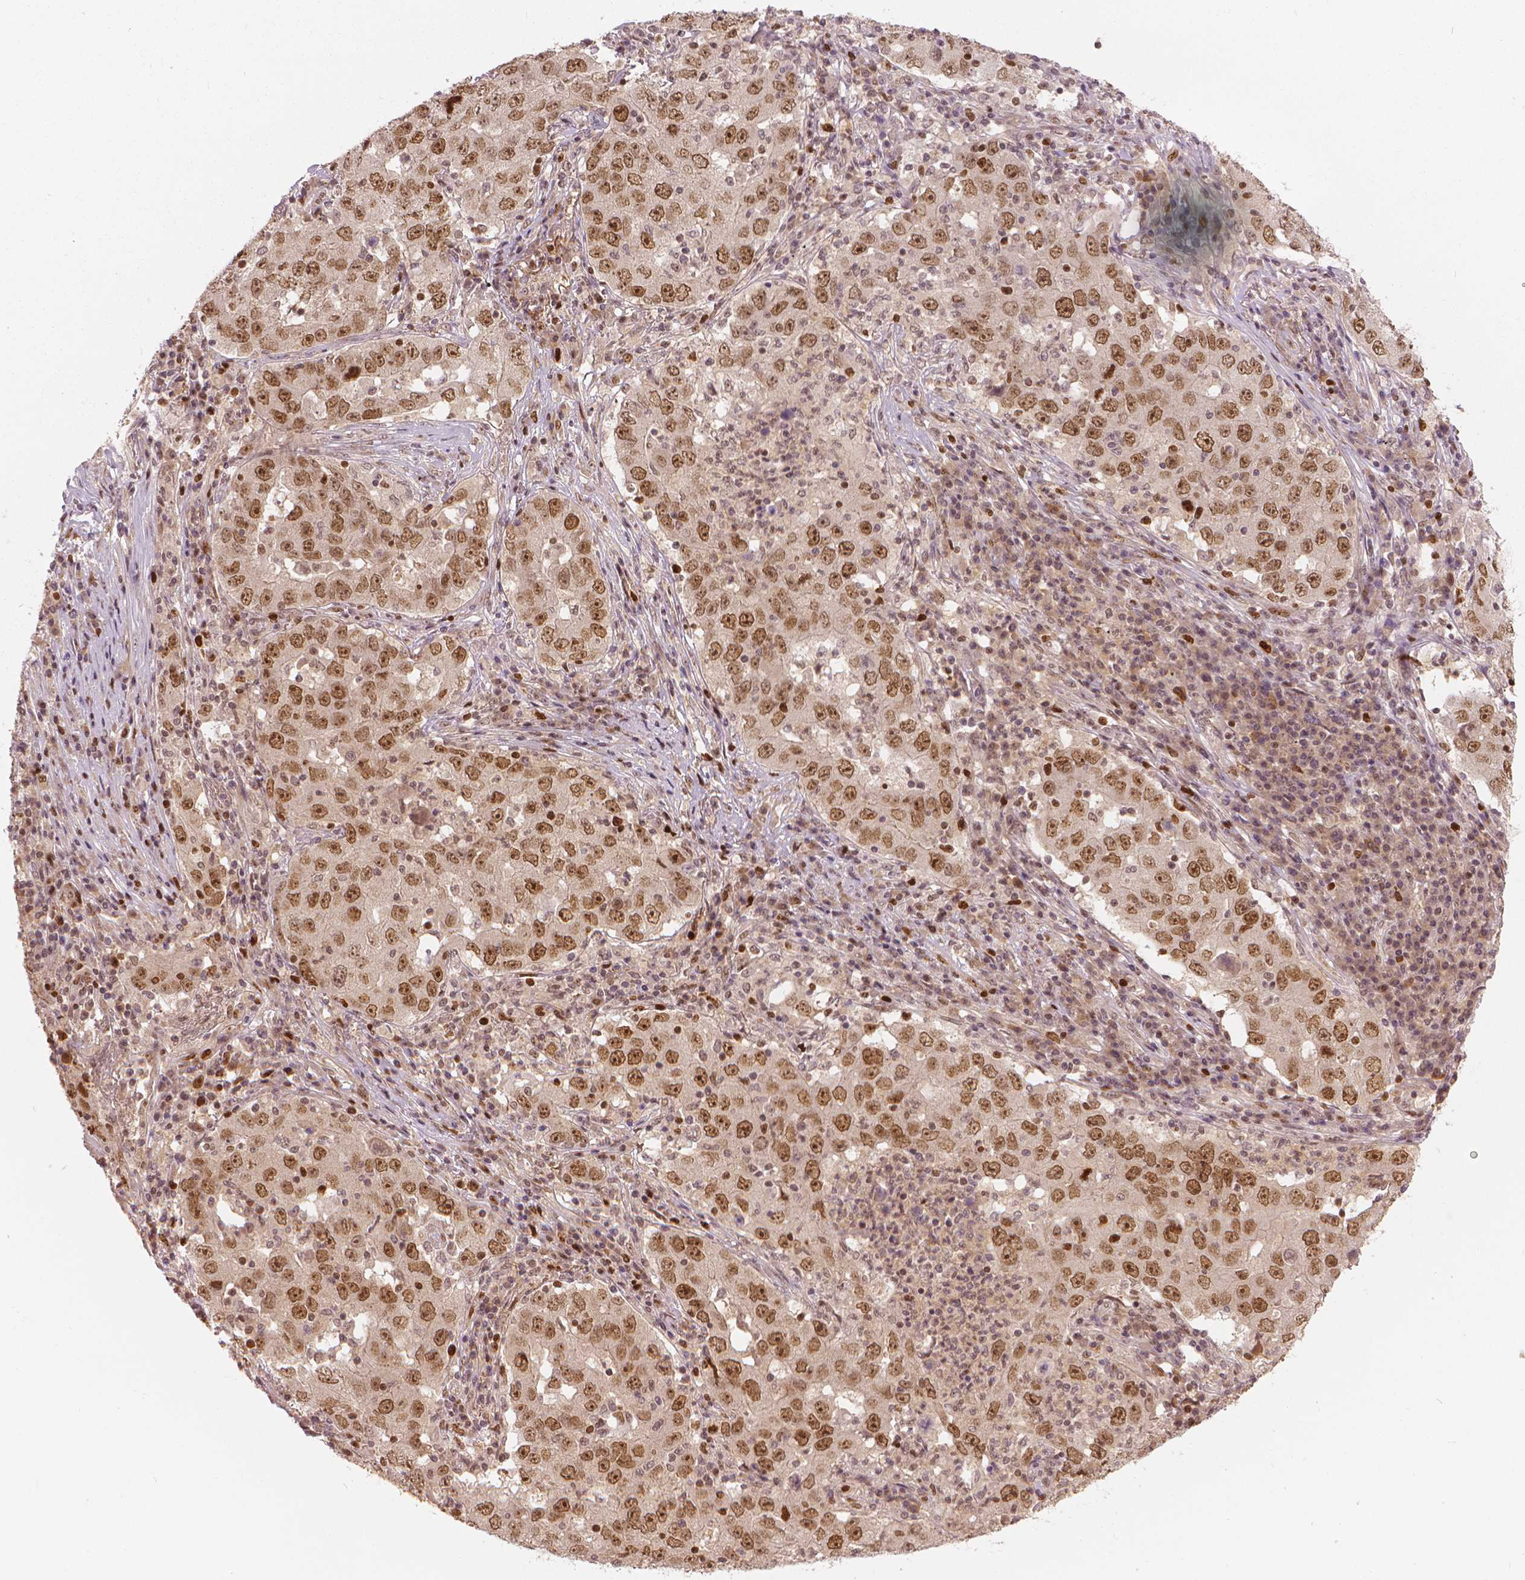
{"staining": {"intensity": "moderate", "quantity": ">75%", "location": "nuclear"}, "tissue": "lung cancer", "cell_type": "Tumor cells", "image_type": "cancer", "snomed": [{"axis": "morphology", "description": "Adenocarcinoma, NOS"}, {"axis": "topography", "description": "Lung"}], "caption": "An immunohistochemistry (IHC) histopathology image of tumor tissue is shown. Protein staining in brown shows moderate nuclear positivity in lung cancer within tumor cells.", "gene": "NSD2", "patient": {"sex": "male", "age": 73}}